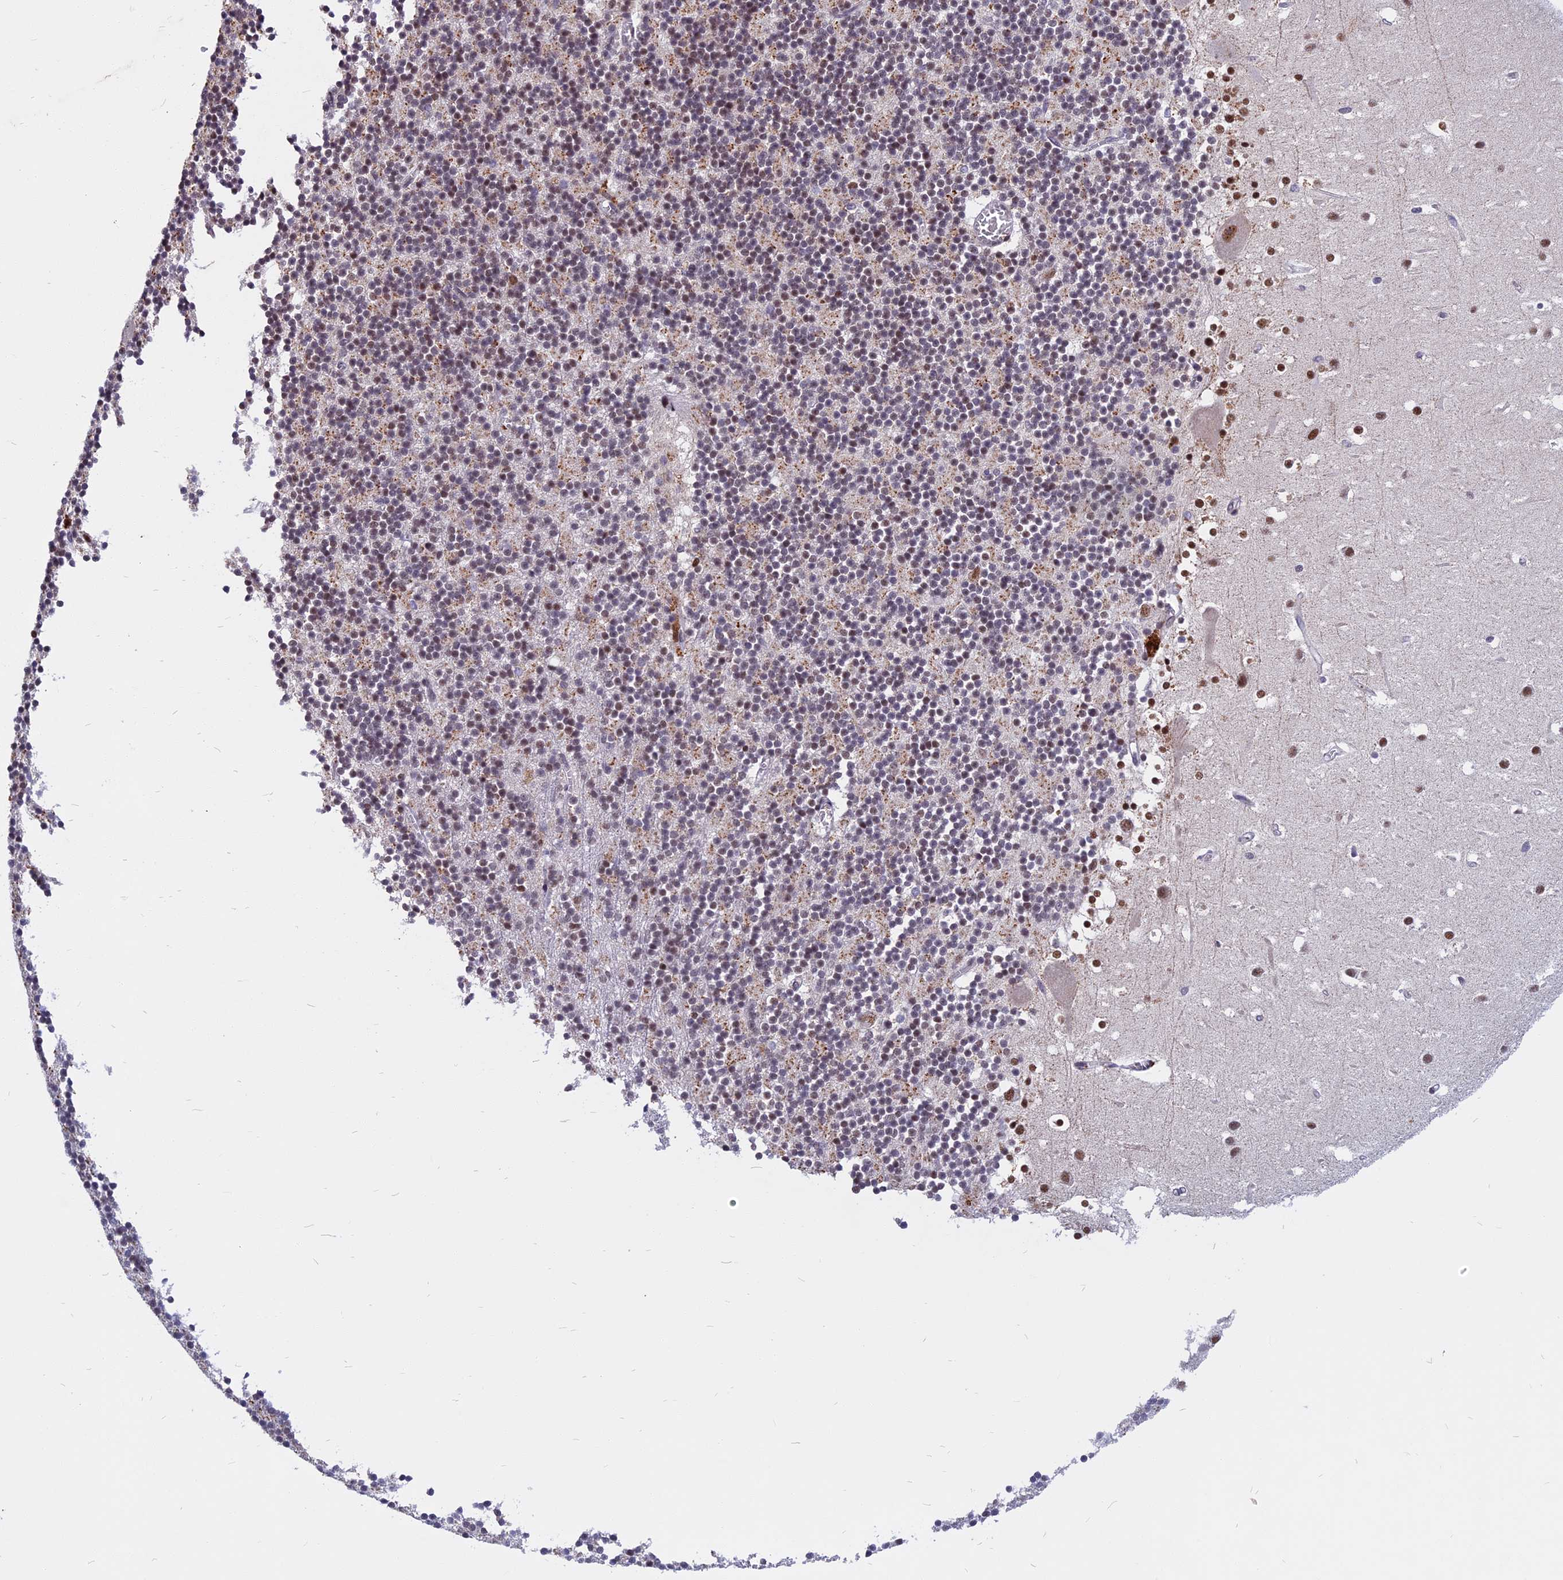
{"staining": {"intensity": "weak", "quantity": "25%-75%", "location": "nuclear"}, "tissue": "cerebellum", "cell_type": "Cells in granular layer", "image_type": "normal", "snomed": [{"axis": "morphology", "description": "Normal tissue, NOS"}, {"axis": "topography", "description": "Cerebellum"}], "caption": "Immunohistochemistry (DAB) staining of benign human cerebellum displays weak nuclear protein positivity in about 25%-75% of cells in granular layer. (IHC, brightfield microscopy, high magnification).", "gene": "CDC7", "patient": {"sex": "male", "age": 54}}